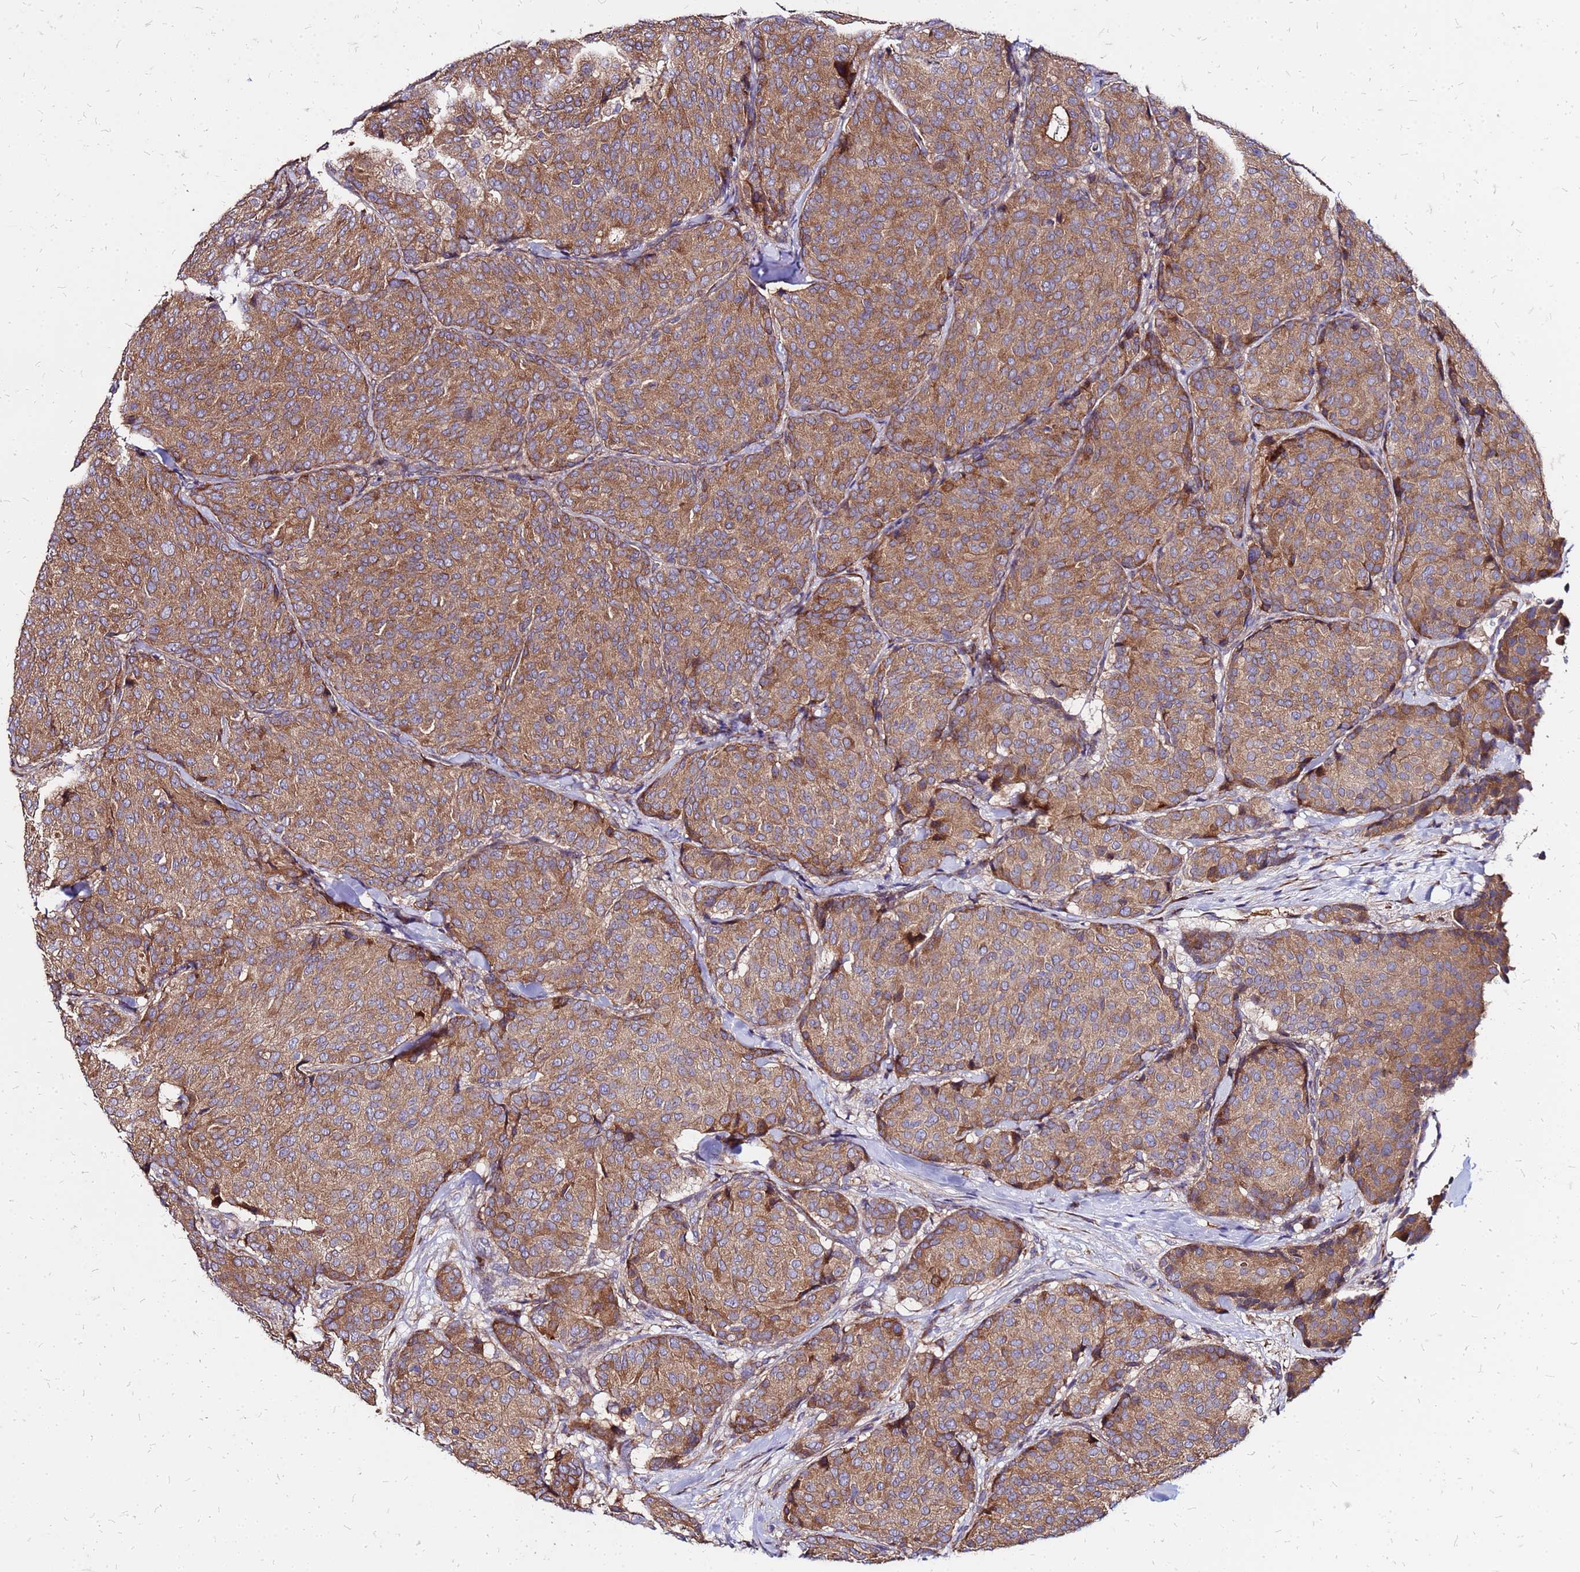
{"staining": {"intensity": "moderate", "quantity": ">75%", "location": "cytoplasmic/membranous"}, "tissue": "breast cancer", "cell_type": "Tumor cells", "image_type": "cancer", "snomed": [{"axis": "morphology", "description": "Duct carcinoma"}, {"axis": "topography", "description": "Breast"}], "caption": "IHC of breast intraductal carcinoma demonstrates medium levels of moderate cytoplasmic/membranous staining in approximately >75% of tumor cells.", "gene": "VMO1", "patient": {"sex": "female", "age": 75}}